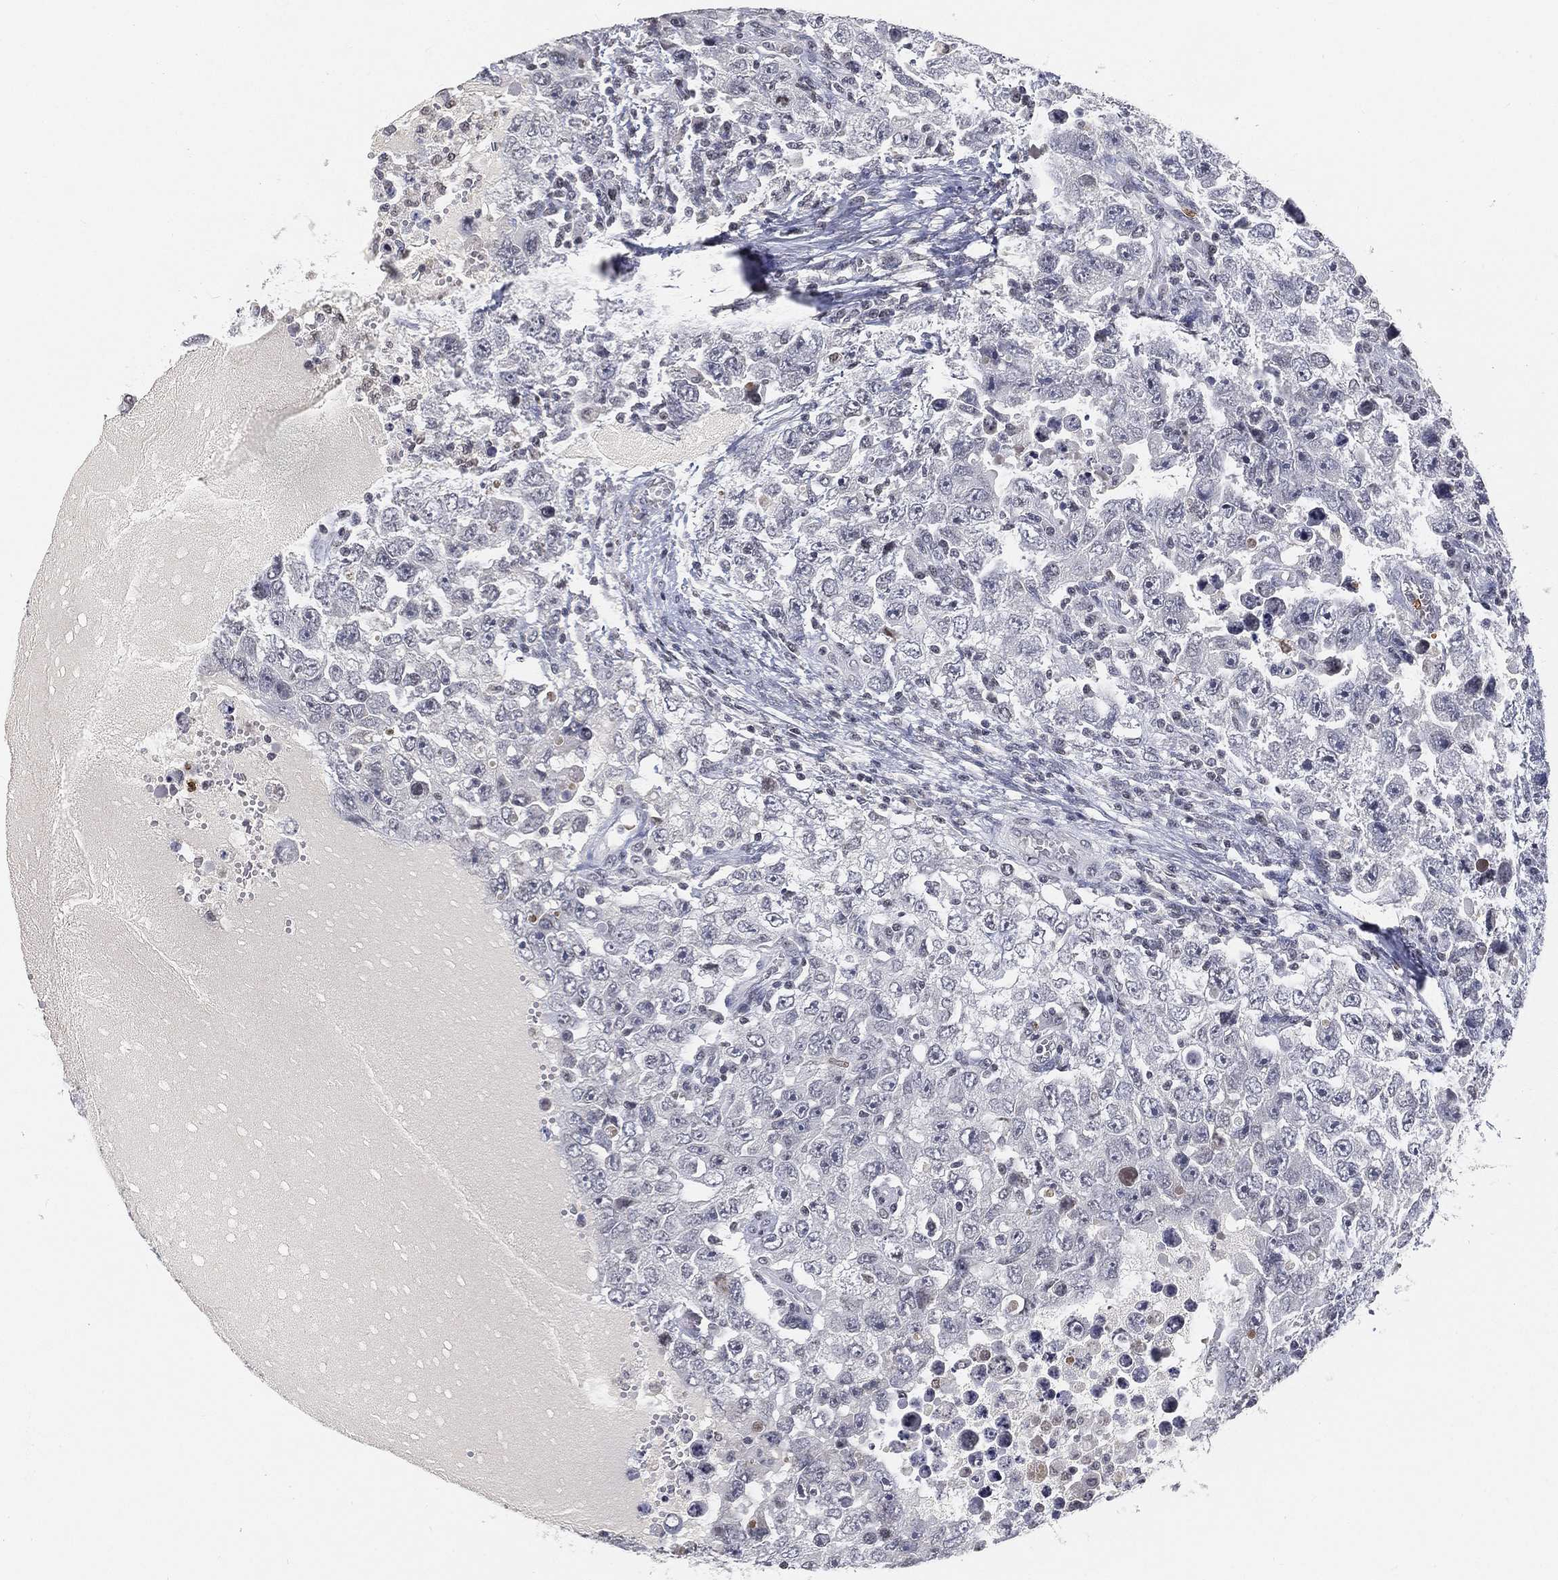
{"staining": {"intensity": "negative", "quantity": "none", "location": "none"}, "tissue": "testis cancer", "cell_type": "Tumor cells", "image_type": "cancer", "snomed": [{"axis": "morphology", "description": "Carcinoma, Embryonal, NOS"}, {"axis": "topography", "description": "Testis"}], "caption": "Testis embryonal carcinoma was stained to show a protein in brown. There is no significant positivity in tumor cells.", "gene": "ARG1", "patient": {"sex": "male", "age": 26}}